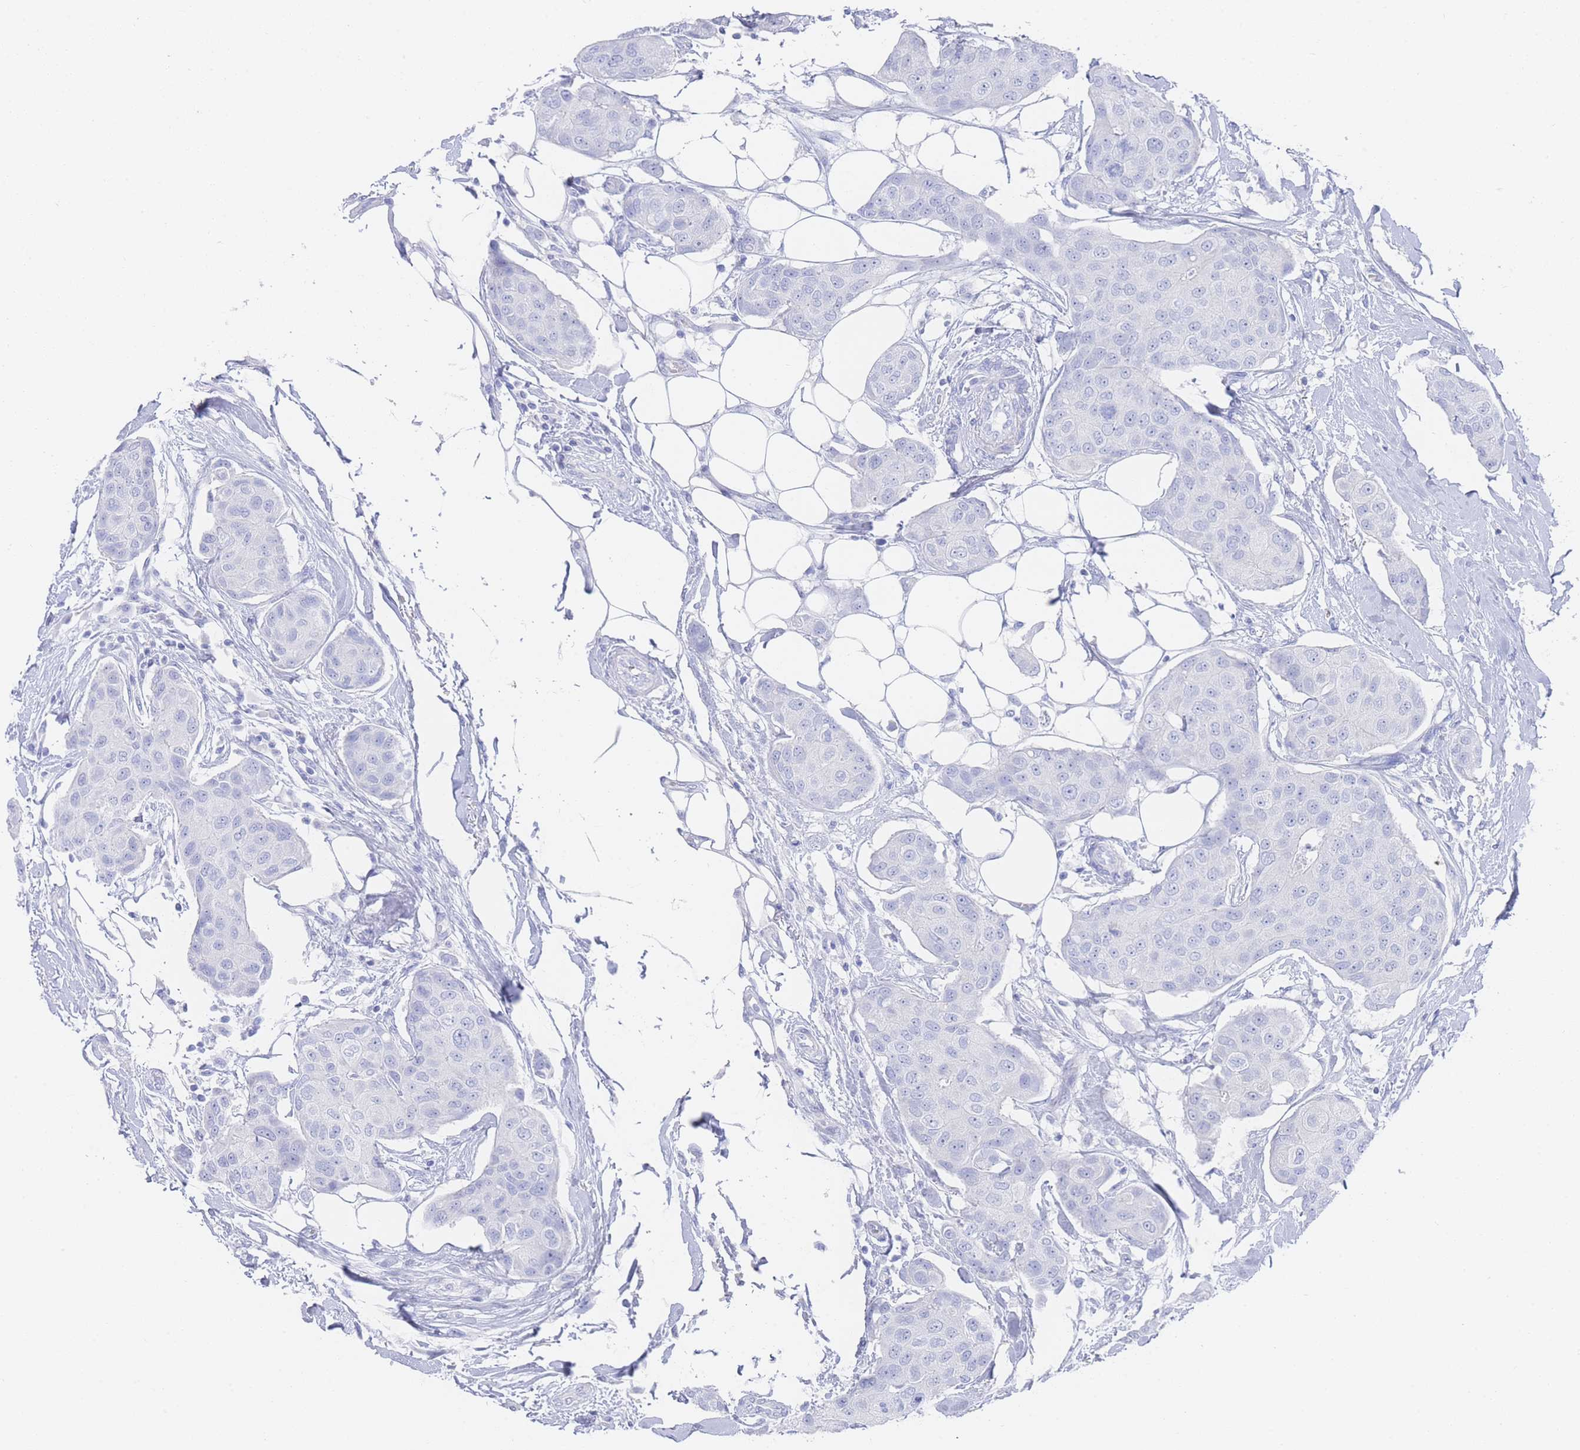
{"staining": {"intensity": "negative", "quantity": "none", "location": "none"}, "tissue": "breast cancer", "cell_type": "Tumor cells", "image_type": "cancer", "snomed": [{"axis": "morphology", "description": "Duct carcinoma"}, {"axis": "topography", "description": "Breast"}, {"axis": "topography", "description": "Lymph node"}], "caption": "Immunohistochemical staining of human infiltrating ductal carcinoma (breast) exhibits no significant staining in tumor cells.", "gene": "LRRC37A", "patient": {"sex": "female", "age": 80}}